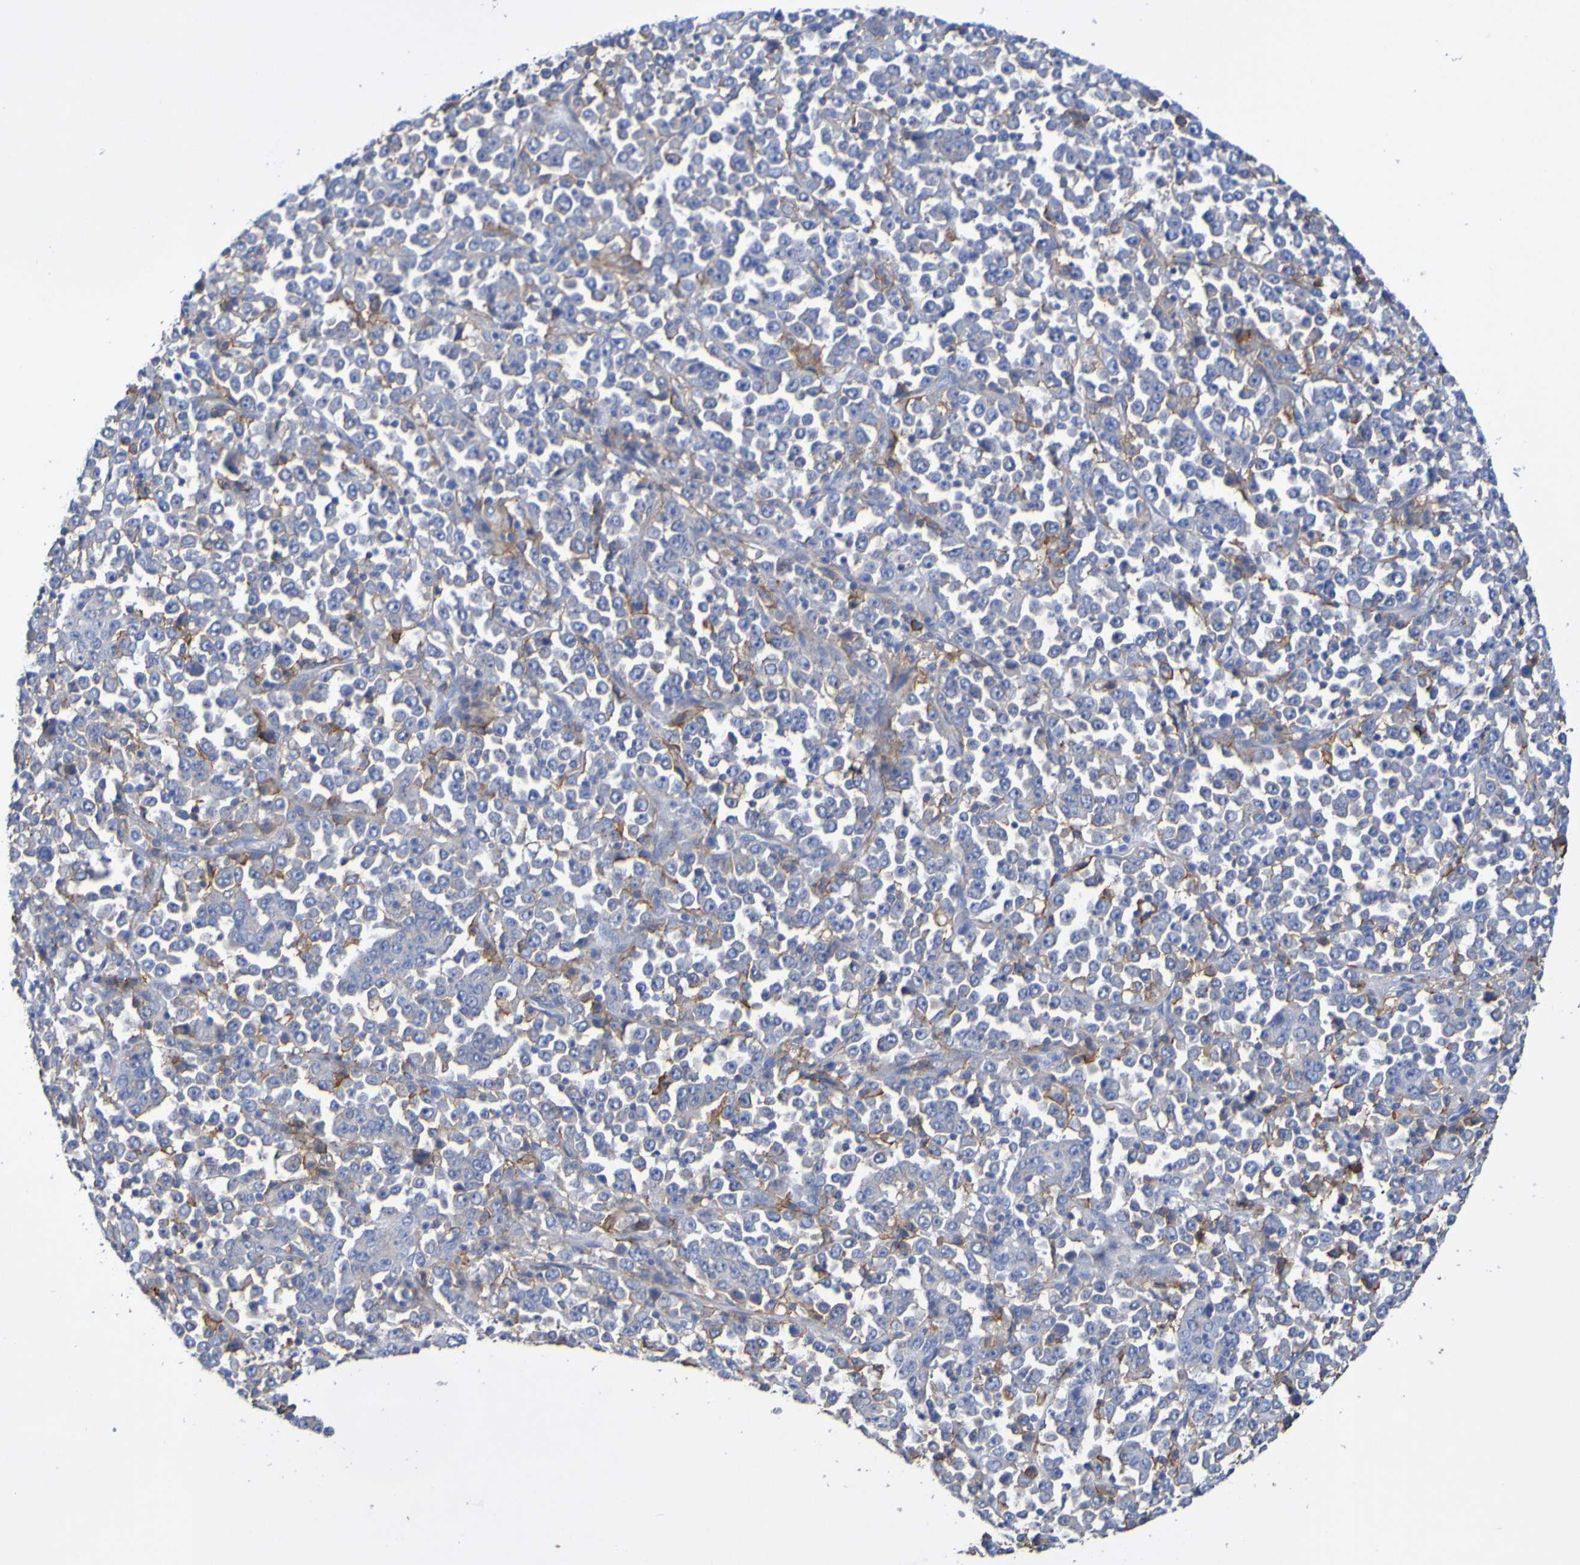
{"staining": {"intensity": "negative", "quantity": "none", "location": "none"}, "tissue": "stomach cancer", "cell_type": "Tumor cells", "image_type": "cancer", "snomed": [{"axis": "morphology", "description": "Normal tissue, NOS"}, {"axis": "morphology", "description": "Adenocarcinoma, NOS"}, {"axis": "topography", "description": "Stomach, upper"}, {"axis": "topography", "description": "Stomach"}], "caption": "Image shows no protein expression in tumor cells of stomach cancer (adenocarcinoma) tissue.", "gene": "SLC3A2", "patient": {"sex": "male", "age": 59}}